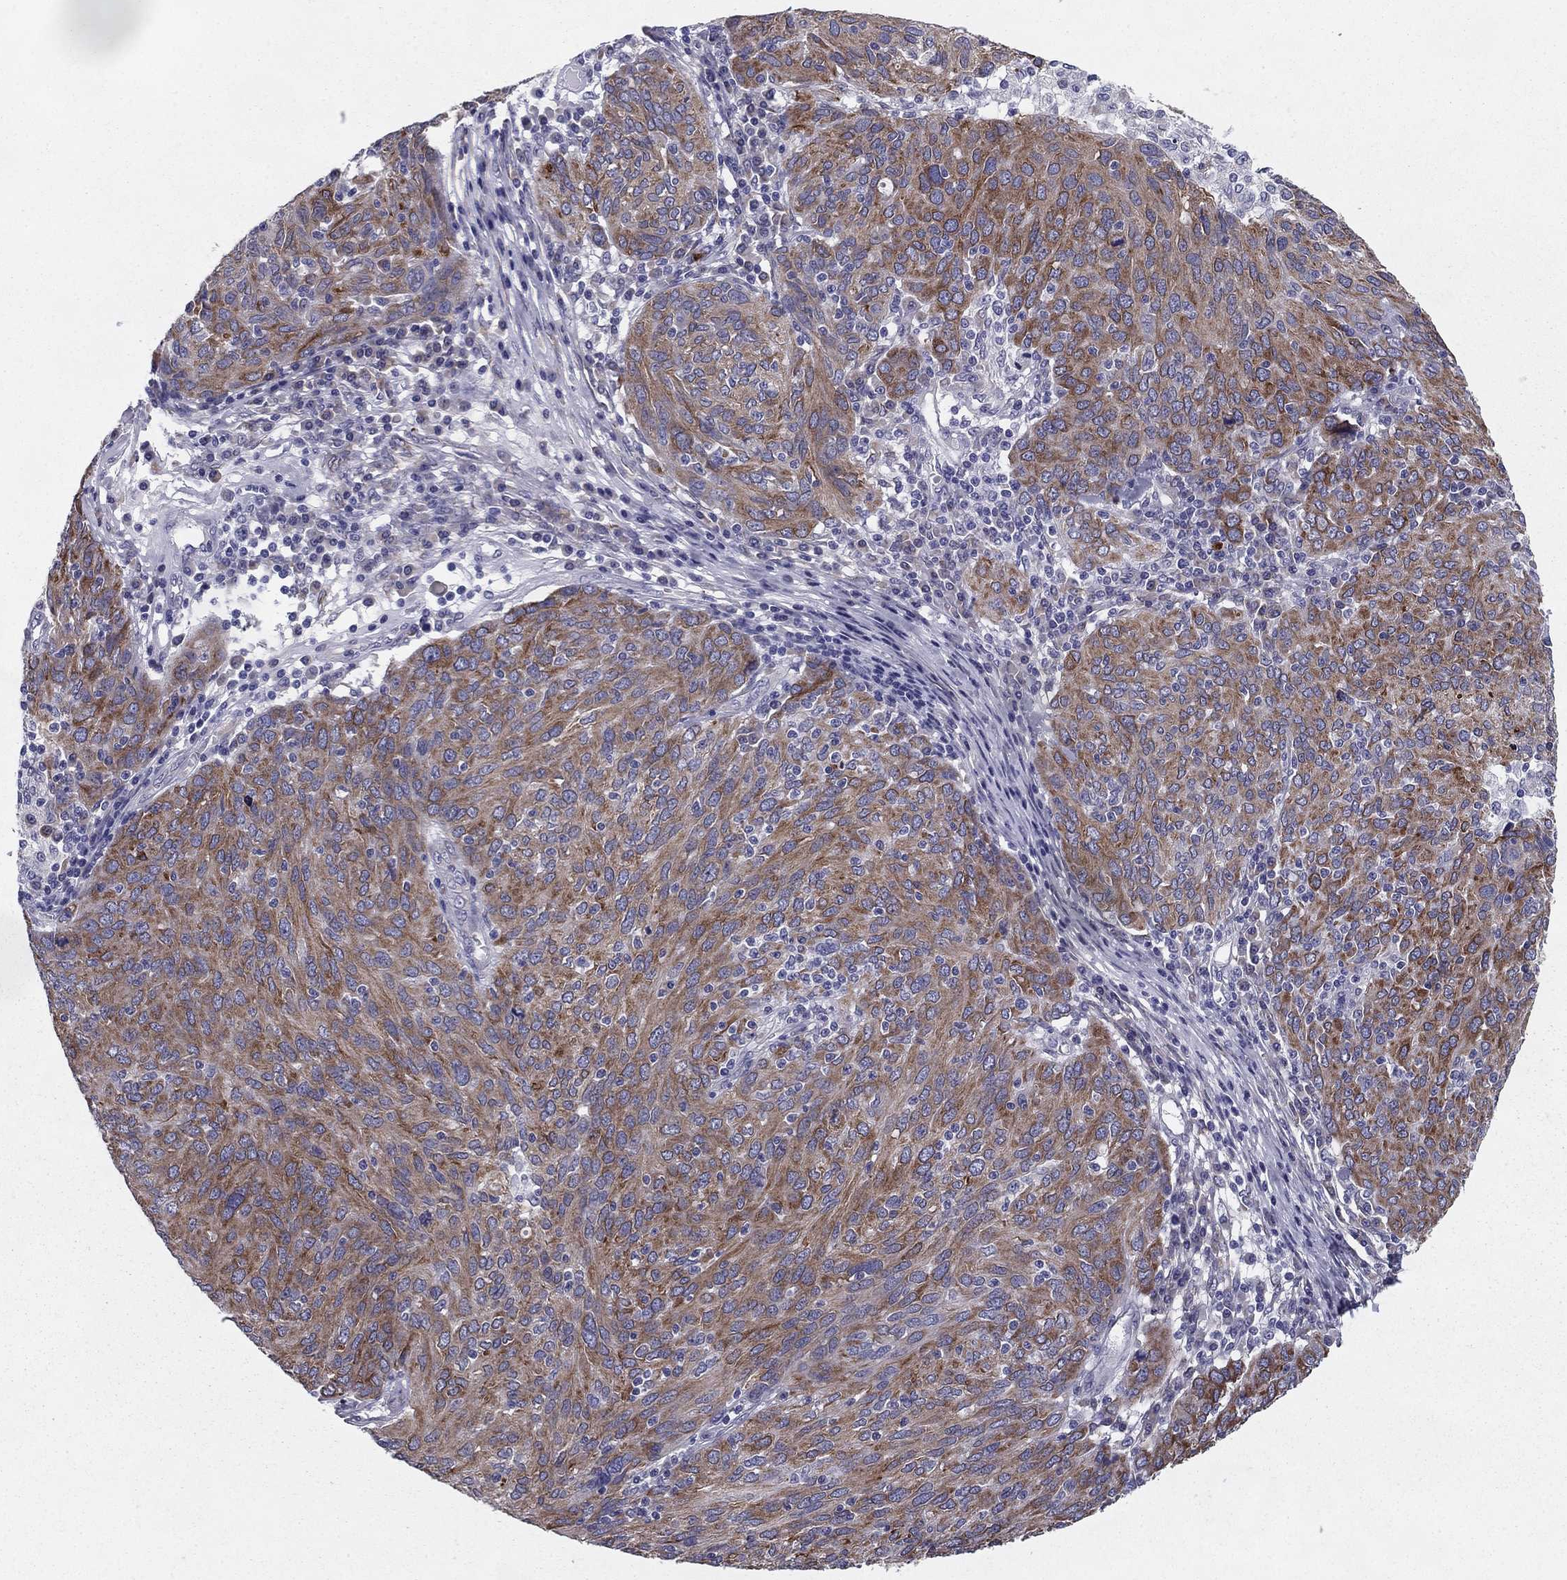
{"staining": {"intensity": "moderate", "quantity": ">75%", "location": "cytoplasmic/membranous"}, "tissue": "ovarian cancer", "cell_type": "Tumor cells", "image_type": "cancer", "snomed": [{"axis": "morphology", "description": "Carcinoma, endometroid"}, {"axis": "topography", "description": "Ovary"}], "caption": "IHC of ovarian cancer reveals medium levels of moderate cytoplasmic/membranous positivity in about >75% of tumor cells.", "gene": "TMED3", "patient": {"sex": "female", "age": 50}}